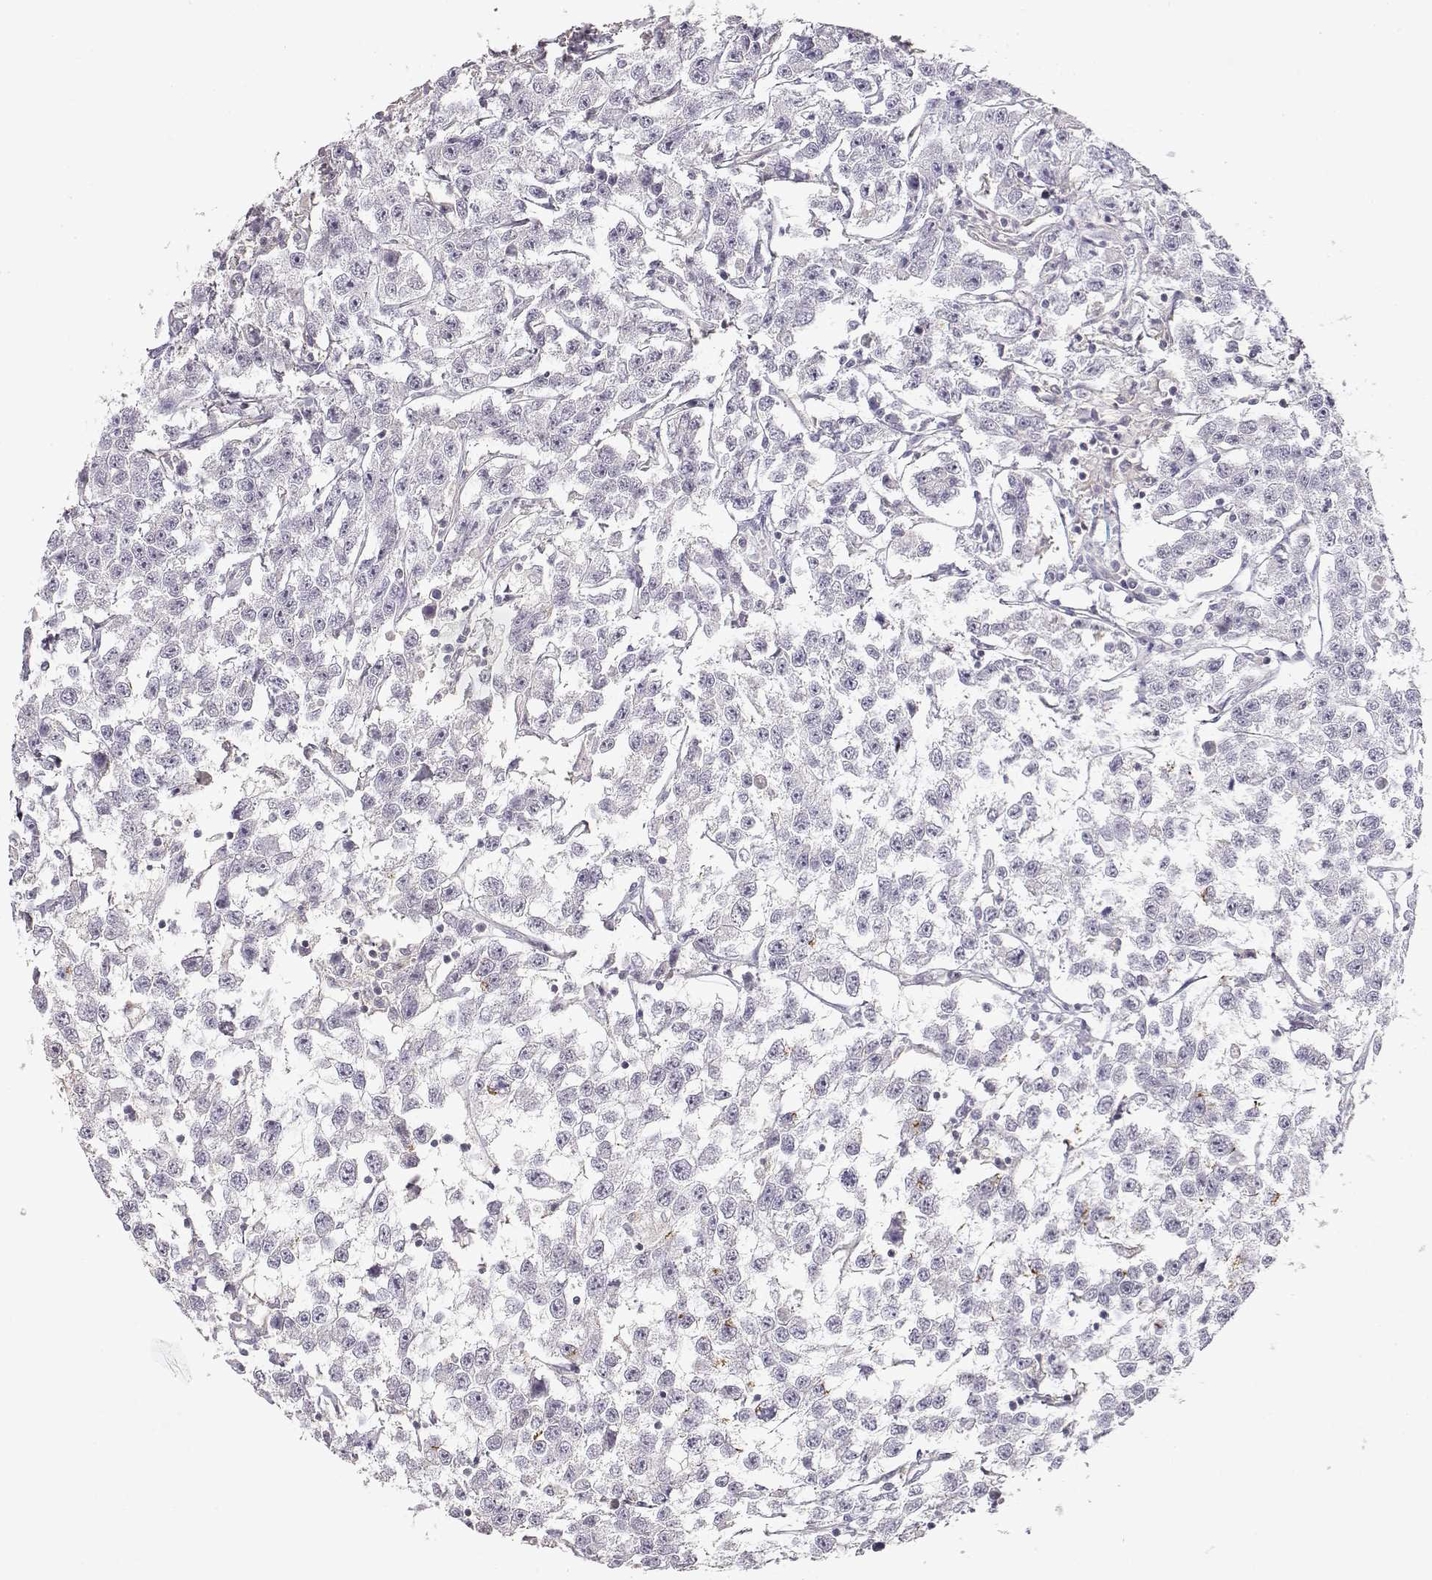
{"staining": {"intensity": "negative", "quantity": "none", "location": "none"}, "tissue": "testis cancer", "cell_type": "Tumor cells", "image_type": "cancer", "snomed": [{"axis": "morphology", "description": "Seminoma, NOS"}, {"axis": "topography", "description": "Testis"}], "caption": "Immunohistochemistry (IHC) histopathology image of human testis cancer (seminoma) stained for a protein (brown), which exhibits no expression in tumor cells.", "gene": "VAV1", "patient": {"sex": "male", "age": 59}}